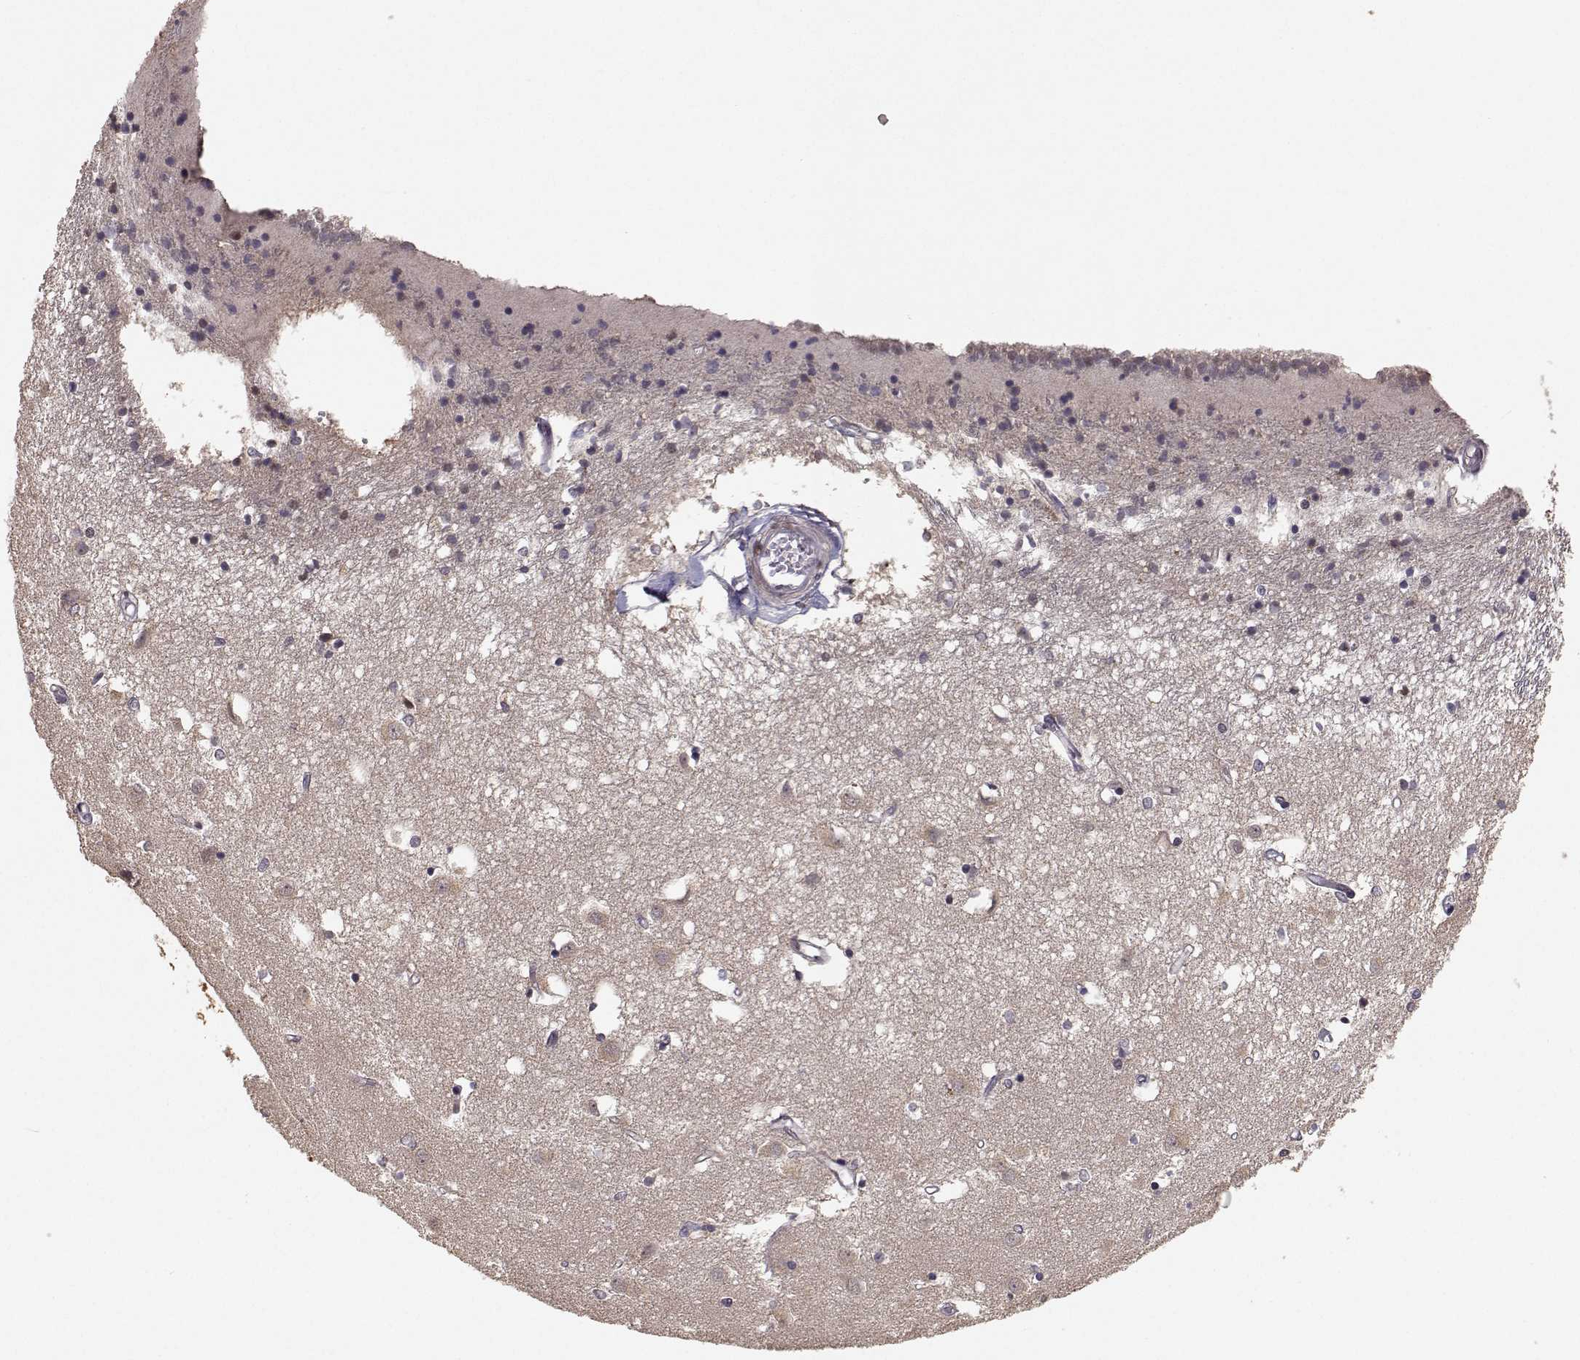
{"staining": {"intensity": "weak", "quantity": "<25%", "location": "cytoplasmic/membranous"}, "tissue": "caudate", "cell_type": "Glial cells", "image_type": "normal", "snomed": [{"axis": "morphology", "description": "Normal tissue, NOS"}, {"axis": "topography", "description": "Lateral ventricle wall"}], "caption": "This is an immunohistochemistry (IHC) image of benign caudate. There is no staining in glial cells.", "gene": "PLEKHG3", "patient": {"sex": "male", "age": 54}}